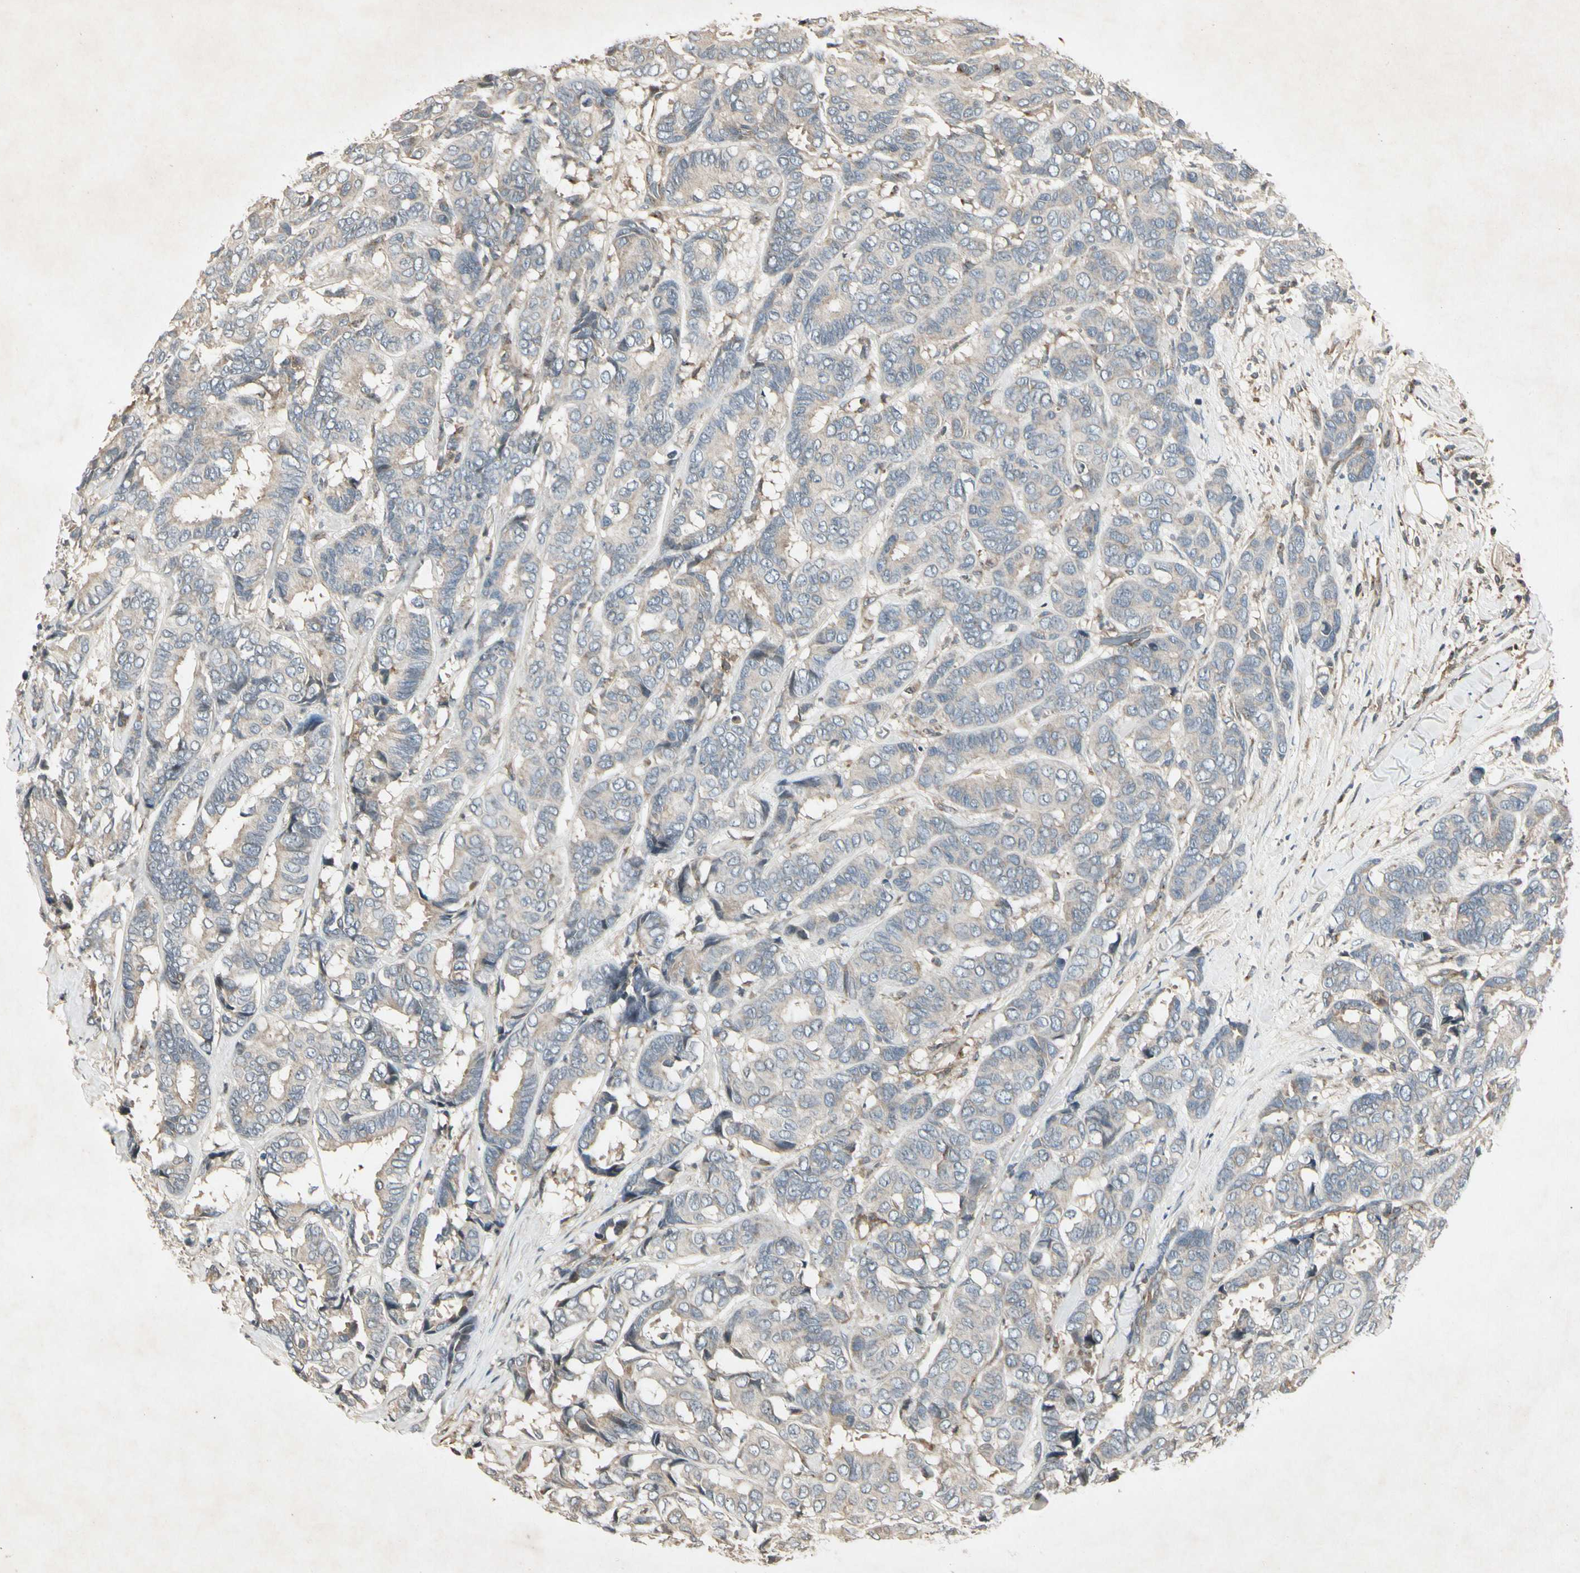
{"staining": {"intensity": "weak", "quantity": "25%-75%", "location": "cytoplasmic/membranous"}, "tissue": "breast cancer", "cell_type": "Tumor cells", "image_type": "cancer", "snomed": [{"axis": "morphology", "description": "Duct carcinoma"}, {"axis": "topography", "description": "Breast"}], "caption": "This micrograph displays breast intraductal carcinoma stained with immunohistochemistry (IHC) to label a protein in brown. The cytoplasmic/membranous of tumor cells show weak positivity for the protein. Nuclei are counter-stained blue.", "gene": "TEK", "patient": {"sex": "female", "age": 87}}